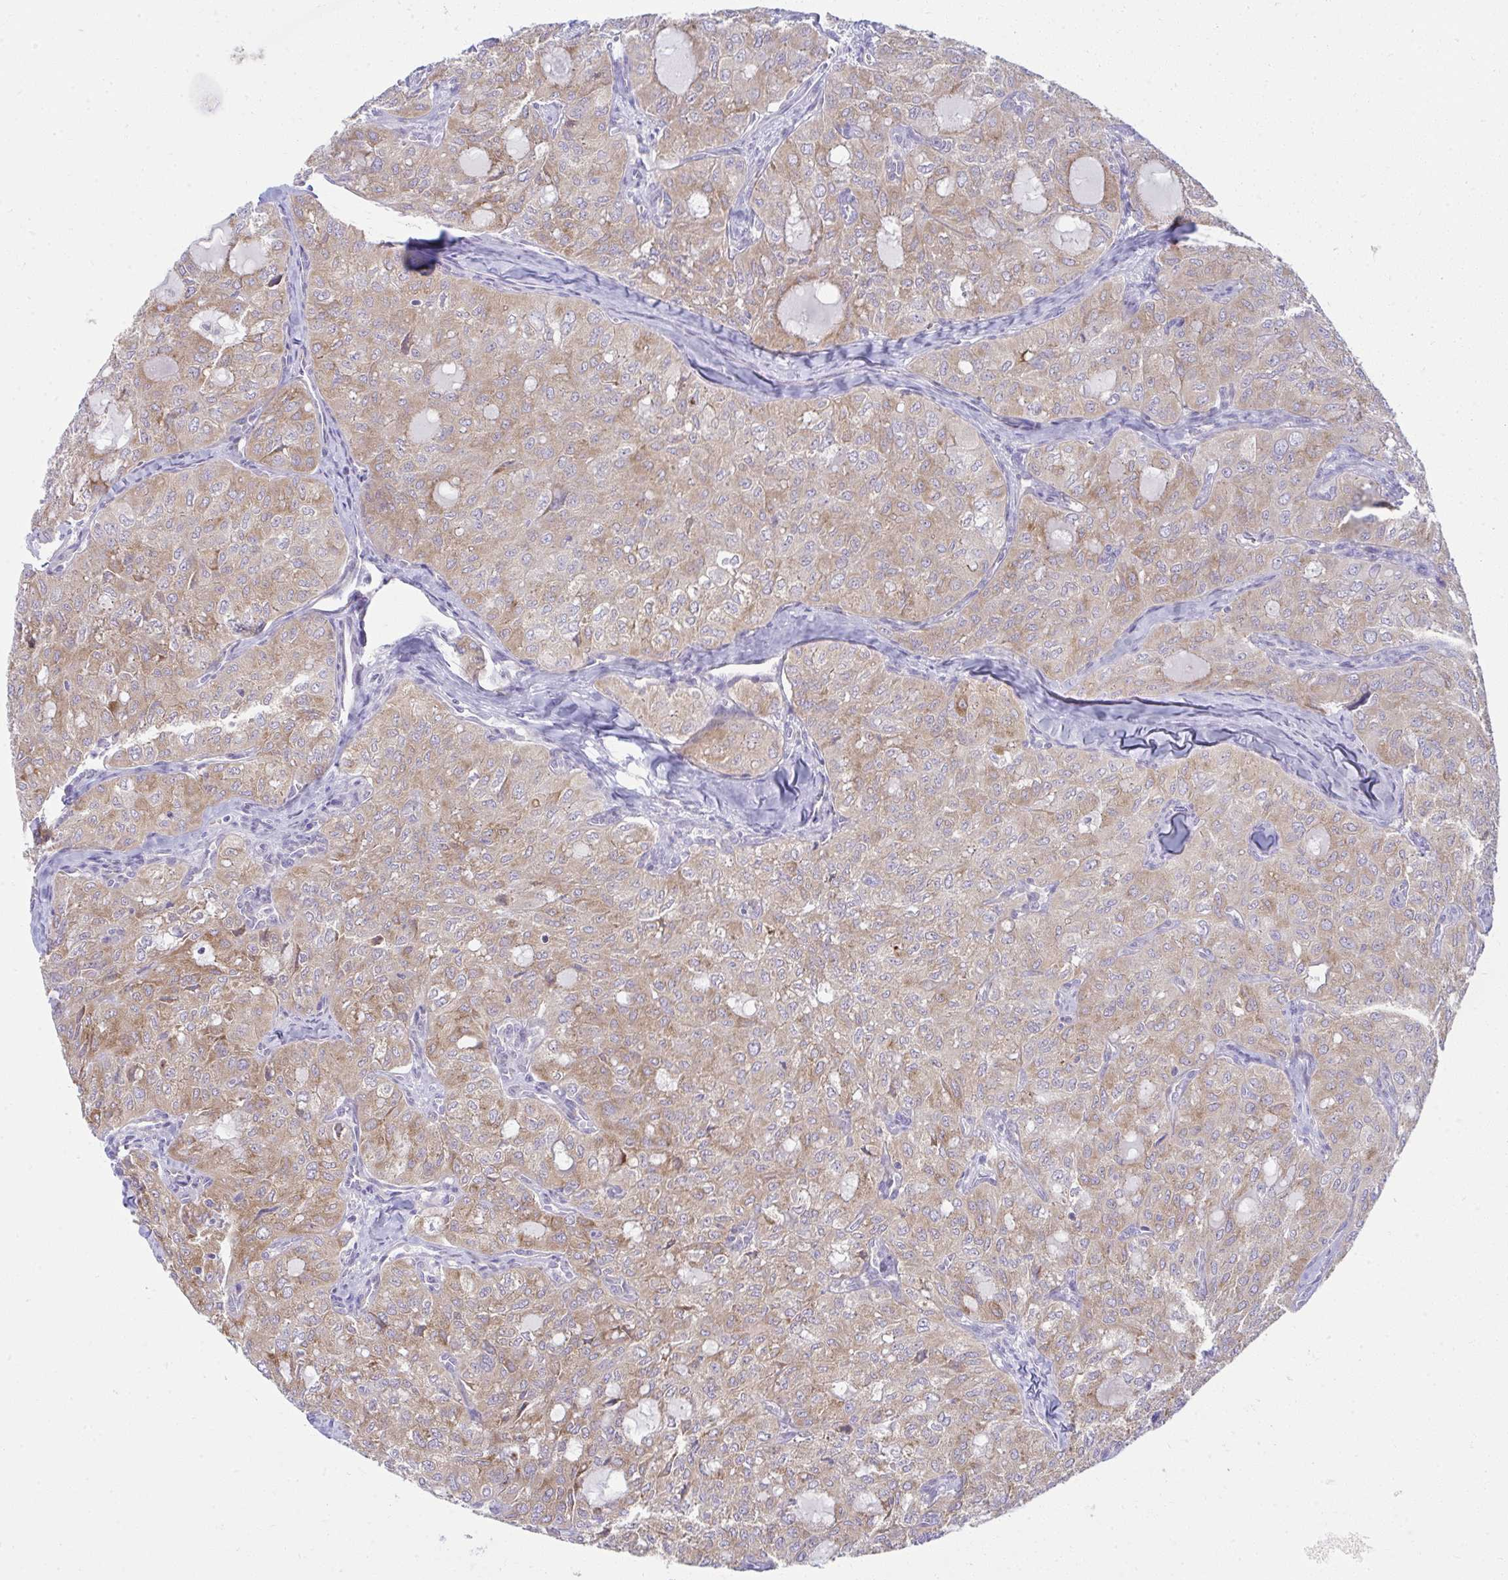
{"staining": {"intensity": "moderate", "quantity": ">75%", "location": "cytoplasmic/membranous"}, "tissue": "thyroid cancer", "cell_type": "Tumor cells", "image_type": "cancer", "snomed": [{"axis": "morphology", "description": "Follicular adenoma carcinoma, NOS"}, {"axis": "topography", "description": "Thyroid gland"}], "caption": "A brown stain labels moderate cytoplasmic/membranous positivity of a protein in human thyroid cancer tumor cells.", "gene": "FASLG", "patient": {"sex": "male", "age": 75}}